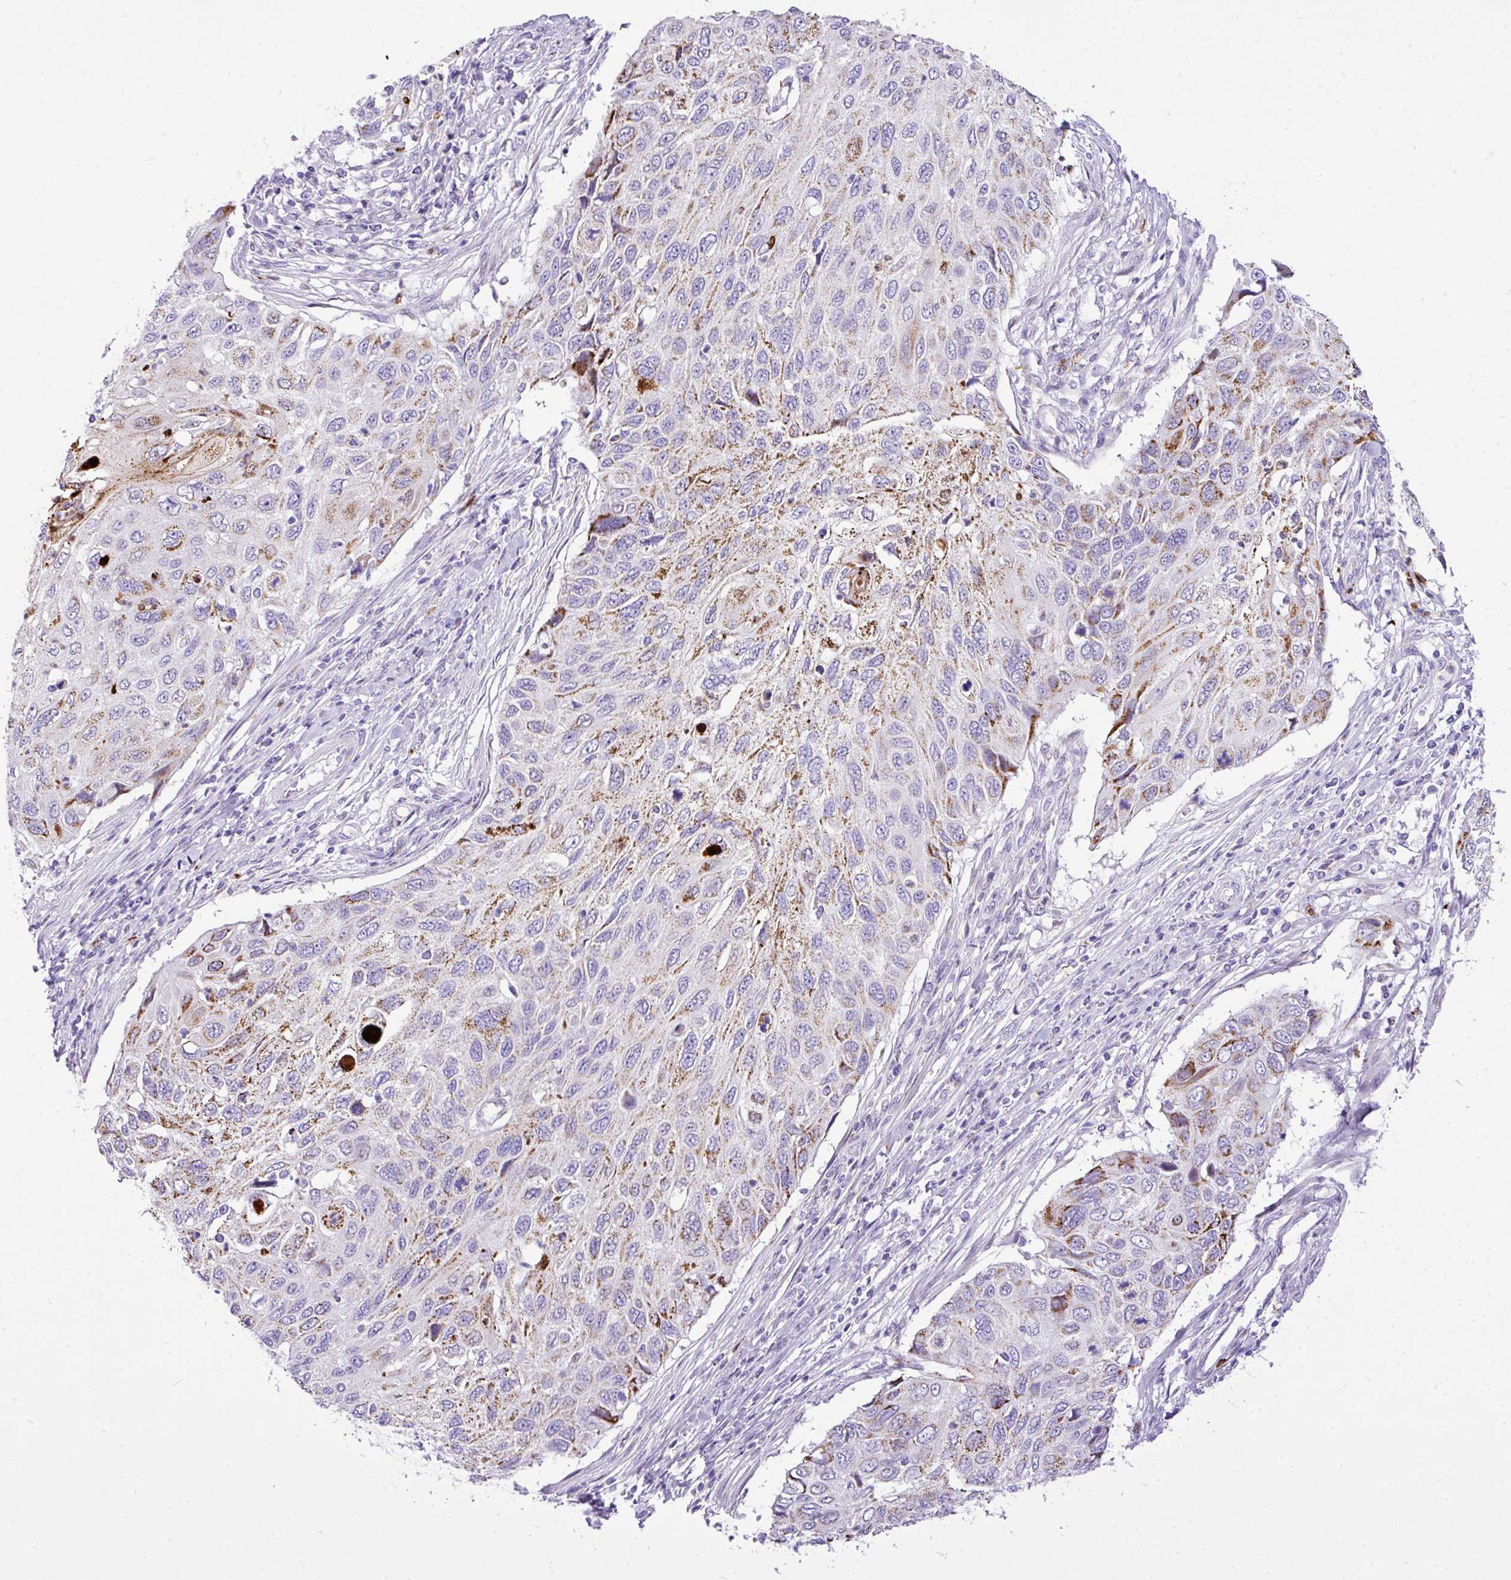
{"staining": {"intensity": "moderate", "quantity": "25%-75%", "location": "cytoplasmic/membranous"}, "tissue": "cervical cancer", "cell_type": "Tumor cells", "image_type": "cancer", "snomed": [{"axis": "morphology", "description": "Squamous cell carcinoma, NOS"}, {"axis": "topography", "description": "Cervix"}], "caption": "Immunohistochemical staining of cervical squamous cell carcinoma demonstrates medium levels of moderate cytoplasmic/membranous staining in approximately 25%-75% of tumor cells. (DAB IHC, brown staining for protein, blue staining for nuclei).", "gene": "RCAN2", "patient": {"sex": "female", "age": 70}}